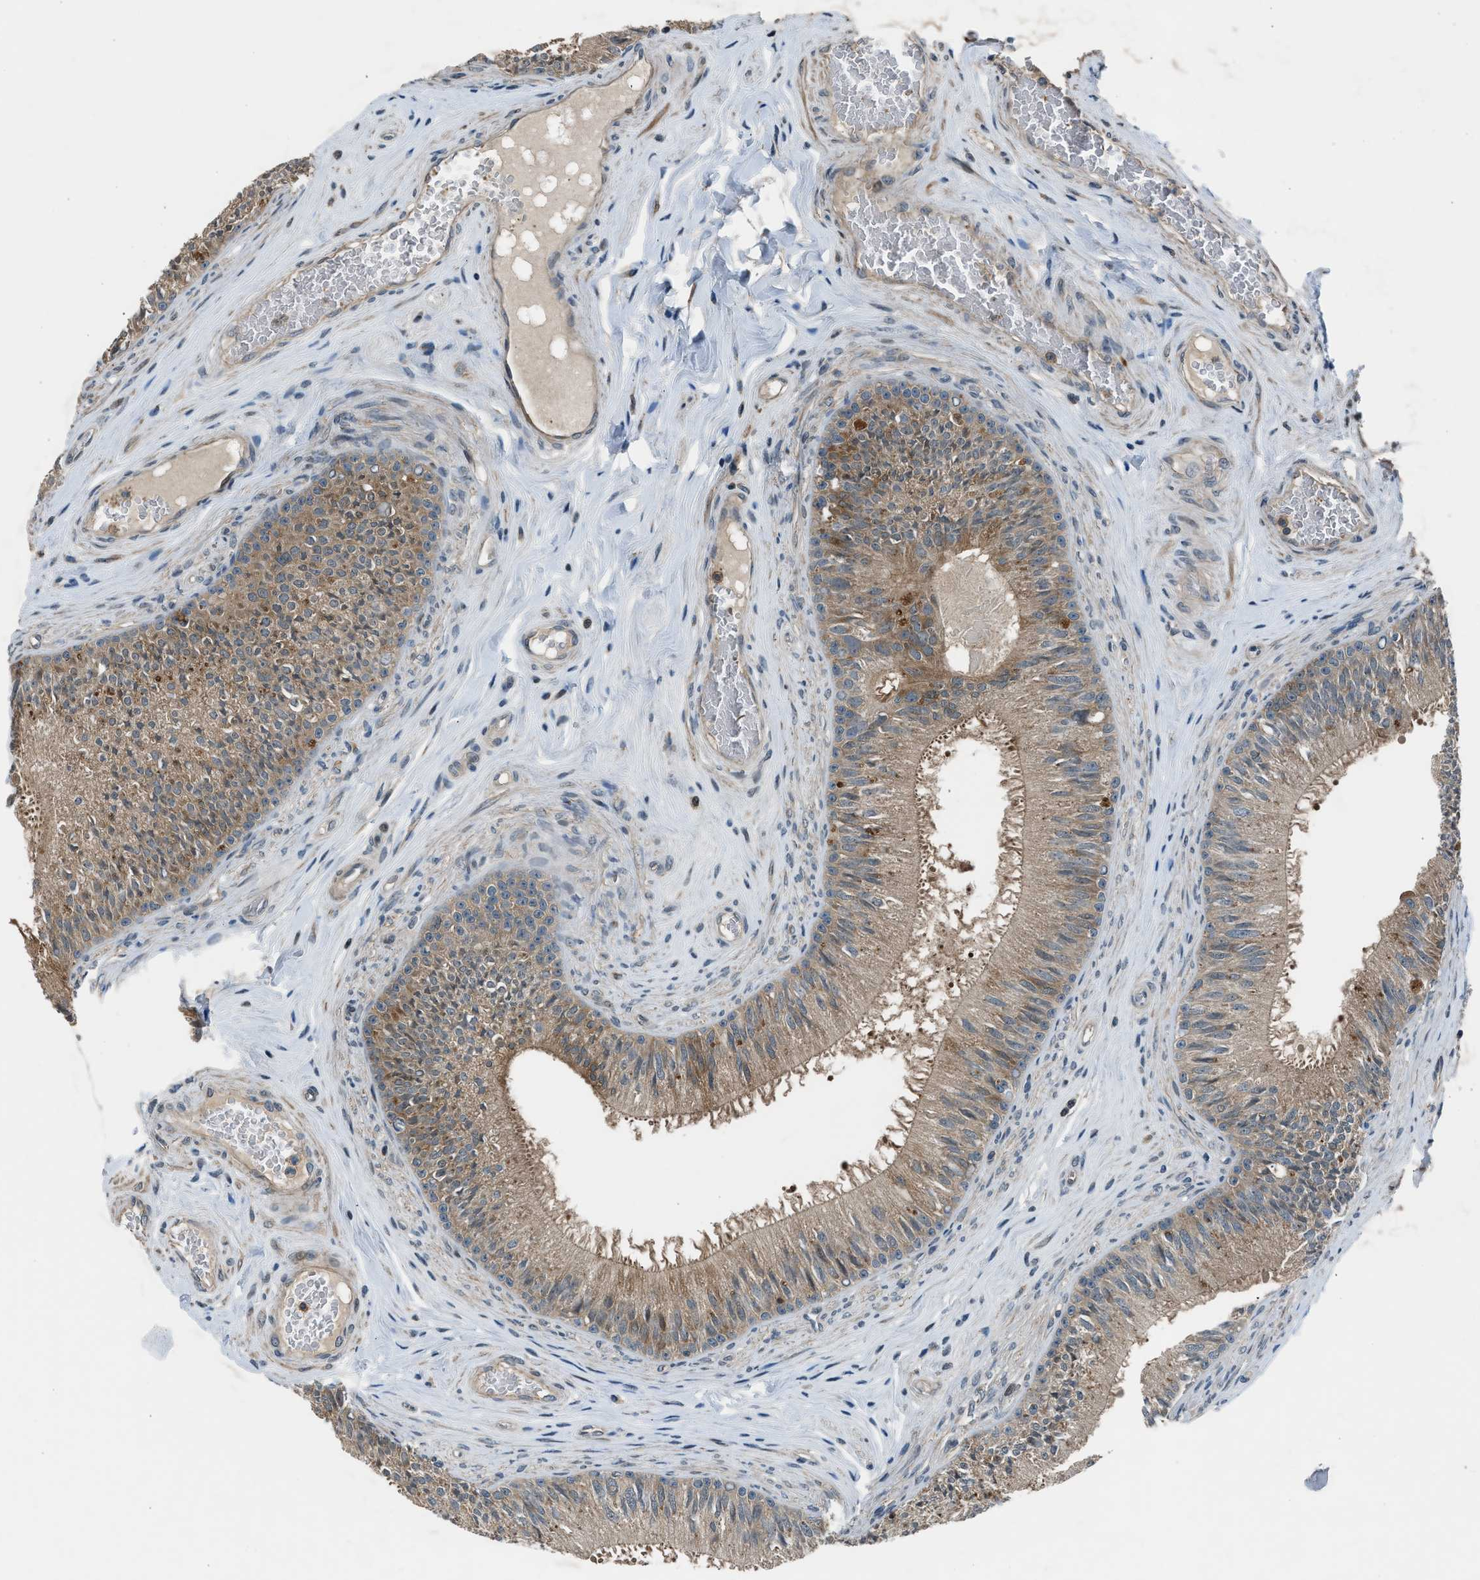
{"staining": {"intensity": "moderate", "quantity": ">75%", "location": "cytoplasmic/membranous"}, "tissue": "epididymis", "cell_type": "Glandular cells", "image_type": "normal", "snomed": [{"axis": "morphology", "description": "Normal tissue, NOS"}, {"axis": "topography", "description": "Testis"}, {"axis": "topography", "description": "Epididymis"}], "caption": "Protein expression analysis of unremarkable human epididymis reveals moderate cytoplasmic/membranous positivity in about >75% of glandular cells. The protein is stained brown, and the nuclei are stained in blue (DAB IHC with brightfield microscopy, high magnification).", "gene": "LMLN", "patient": {"sex": "male", "age": 36}}